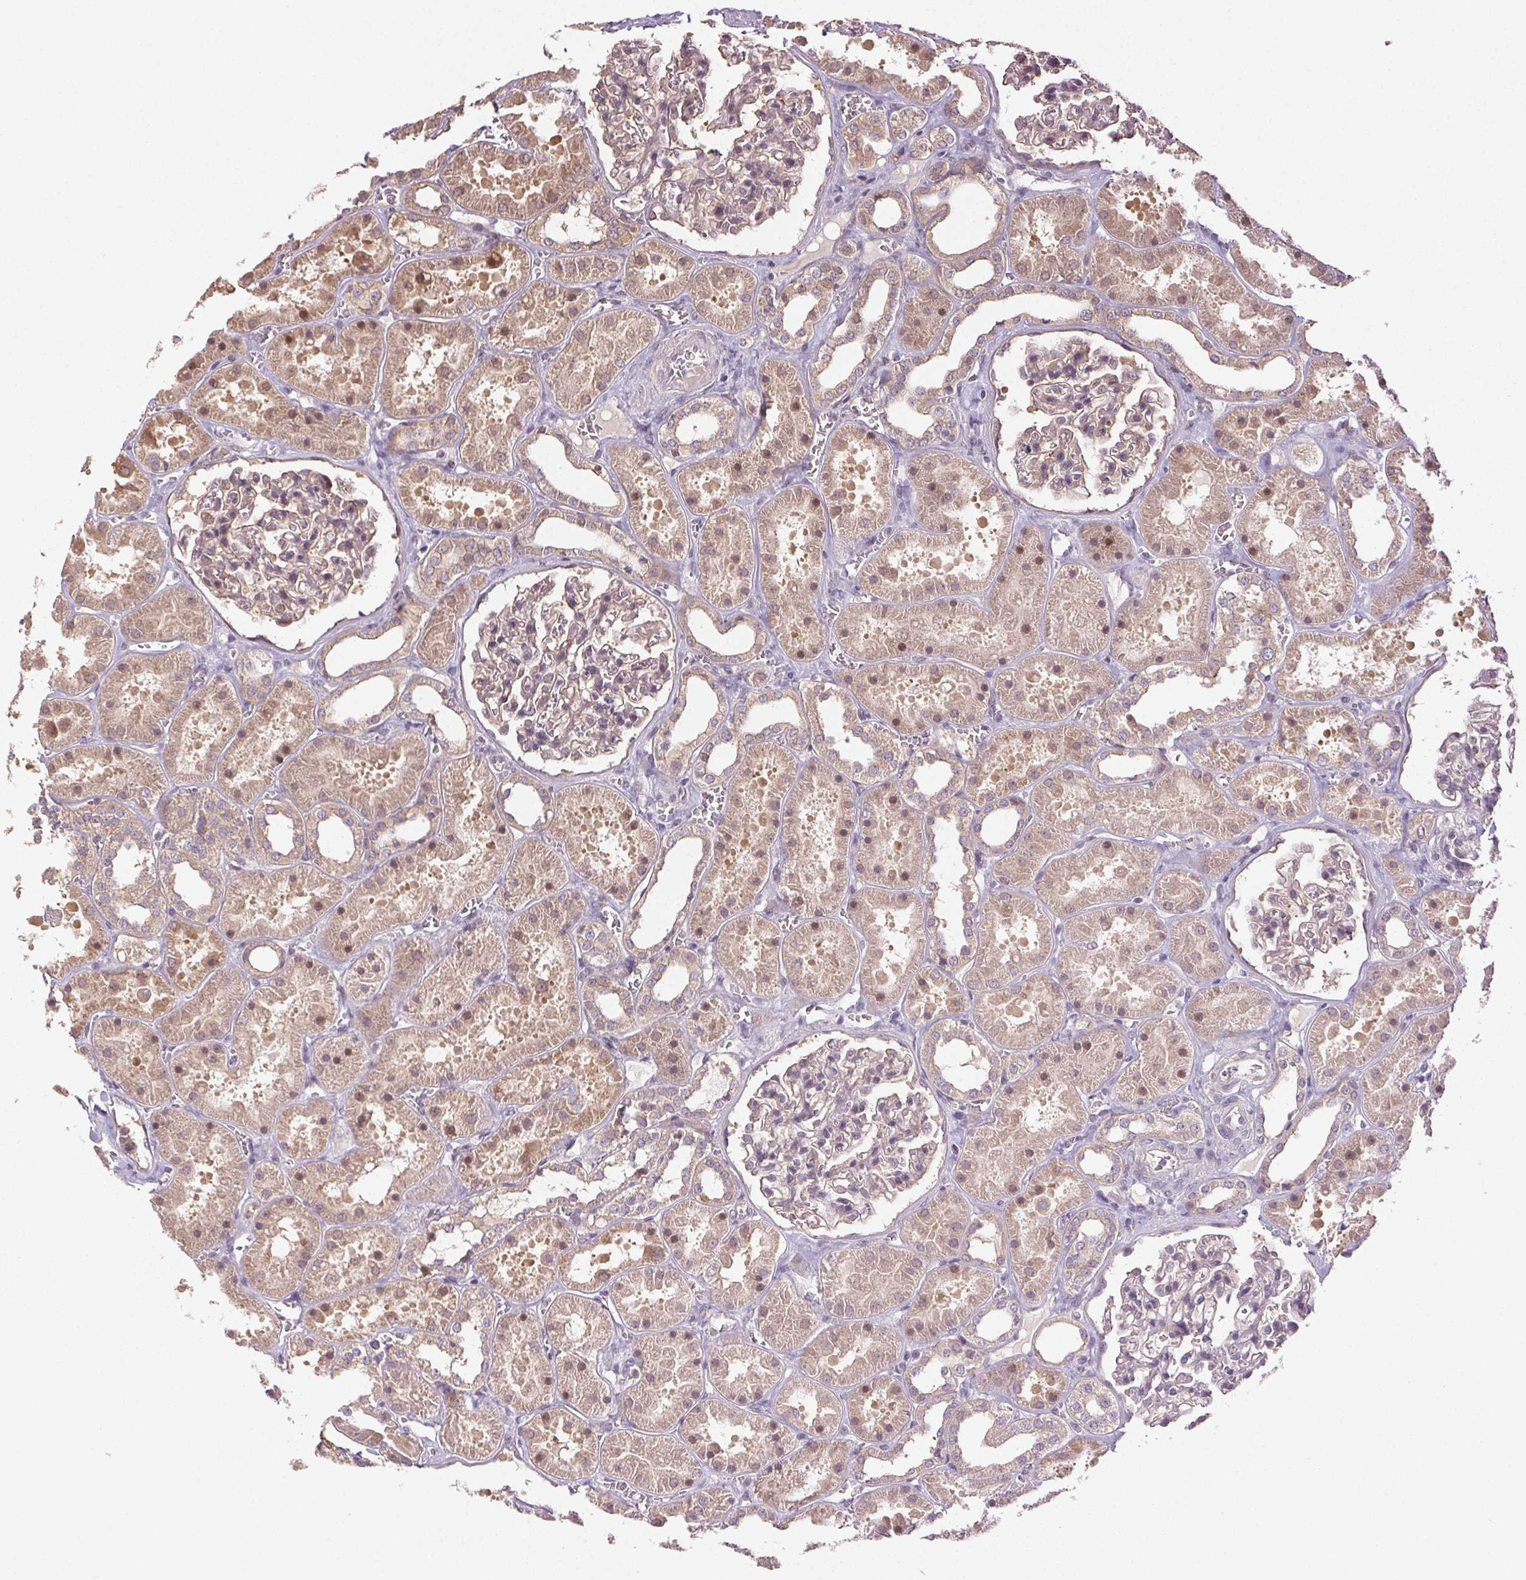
{"staining": {"intensity": "weak", "quantity": "25%-75%", "location": "cytoplasmic/membranous"}, "tissue": "kidney", "cell_type": "Cells in glomeruli", "image_type": "normal", "snomed": [{"axis": "morphology", "description": "Normal tissue, NOS"}, {"axis": "topography", "description": "Kidney"}], "caption": "Benign kidney displays weak cytoplasmic/membranous expression in approximately 25%-75% of cells in glomeruli, visualized by immunohistochemistry.", "gene": "ATP1B3", "patient": {"sex": "female", "age": 41}}